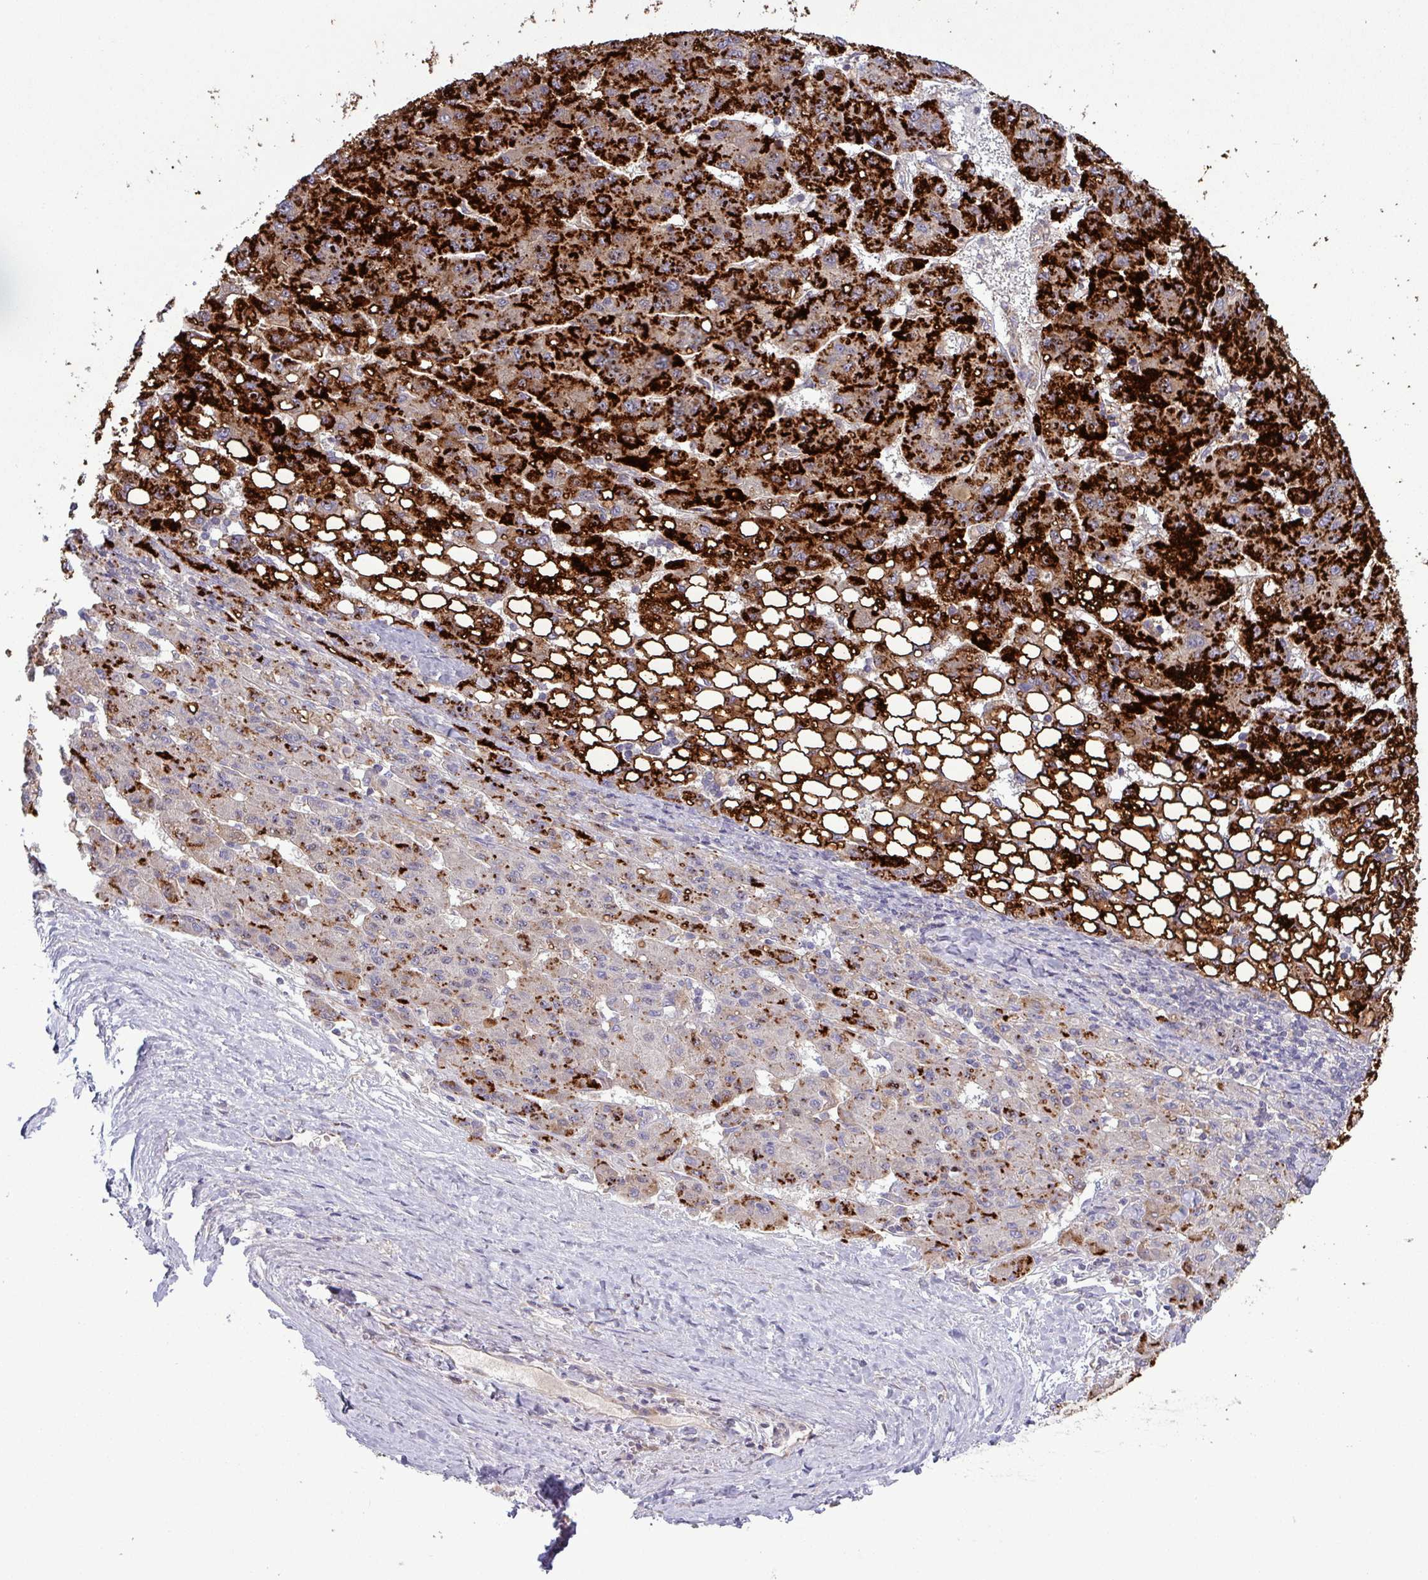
{"staining": {"intensity": "strong", "quantity": "25%-75%", "location": "cytoplasmic/membranous"}, "tissue": "liver cancer", "cell_type": "Tumor cells", "image_type": "cancer", "snomed": [{"axis": "morphology", "description": "Carcinoma, Hepatocellular, NOS"}, {"axis": "topography", "description": "Liver"}], "caption": "IHC photomicrograph of hepatocellular carcinoma (liver) stained for a protein (brown), which displays high levels of strong cytoplasmic/membranous staining in approximately 25%-75% of tumor cells.", "gene": "PLIN2", "patient": {"sex": "female", "age": 82}}